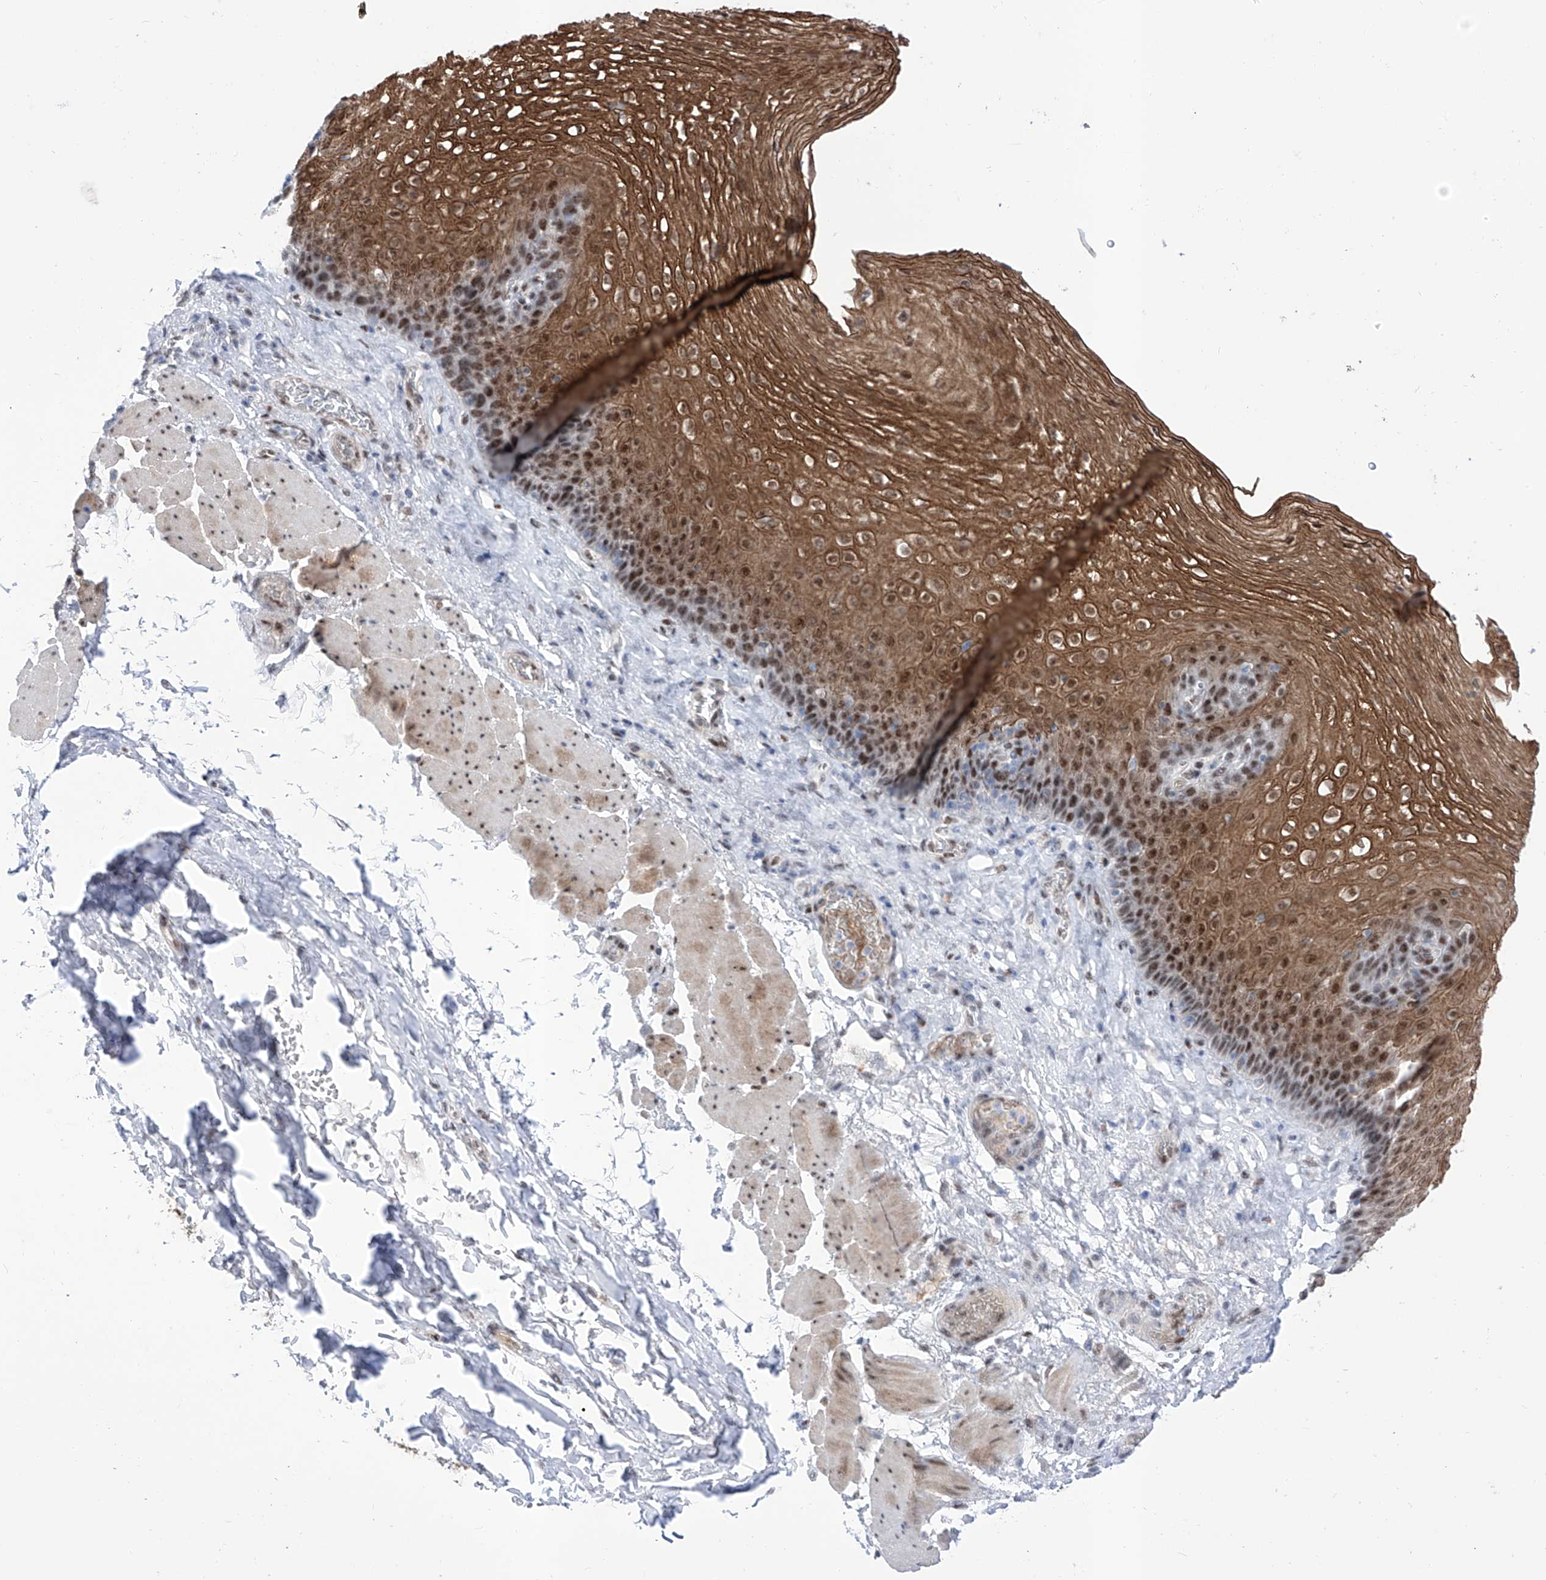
{"staining": {"intensity": "moderate", "quantity": ">75%", "location": "cytoplasmic/membranous,nuclear"}, "tissue": "esophagus", "cell_type": "Squamous epithelial cells", "image_type": "normal", "snomed": [{"axis": "morphology", "description": "Normal tissue, NOS"}, {"axis": "topography", "description": "Esophagus"}], "caption": "Protein staining reveals moderate cytoplasmic/membranous,nuclear expression in about >75% of squamous epithelial cells in normal esophagus. Nuclei are stained in blue.", "gene": "ATN1", "patient": {"sex": "female", "age": 66}}